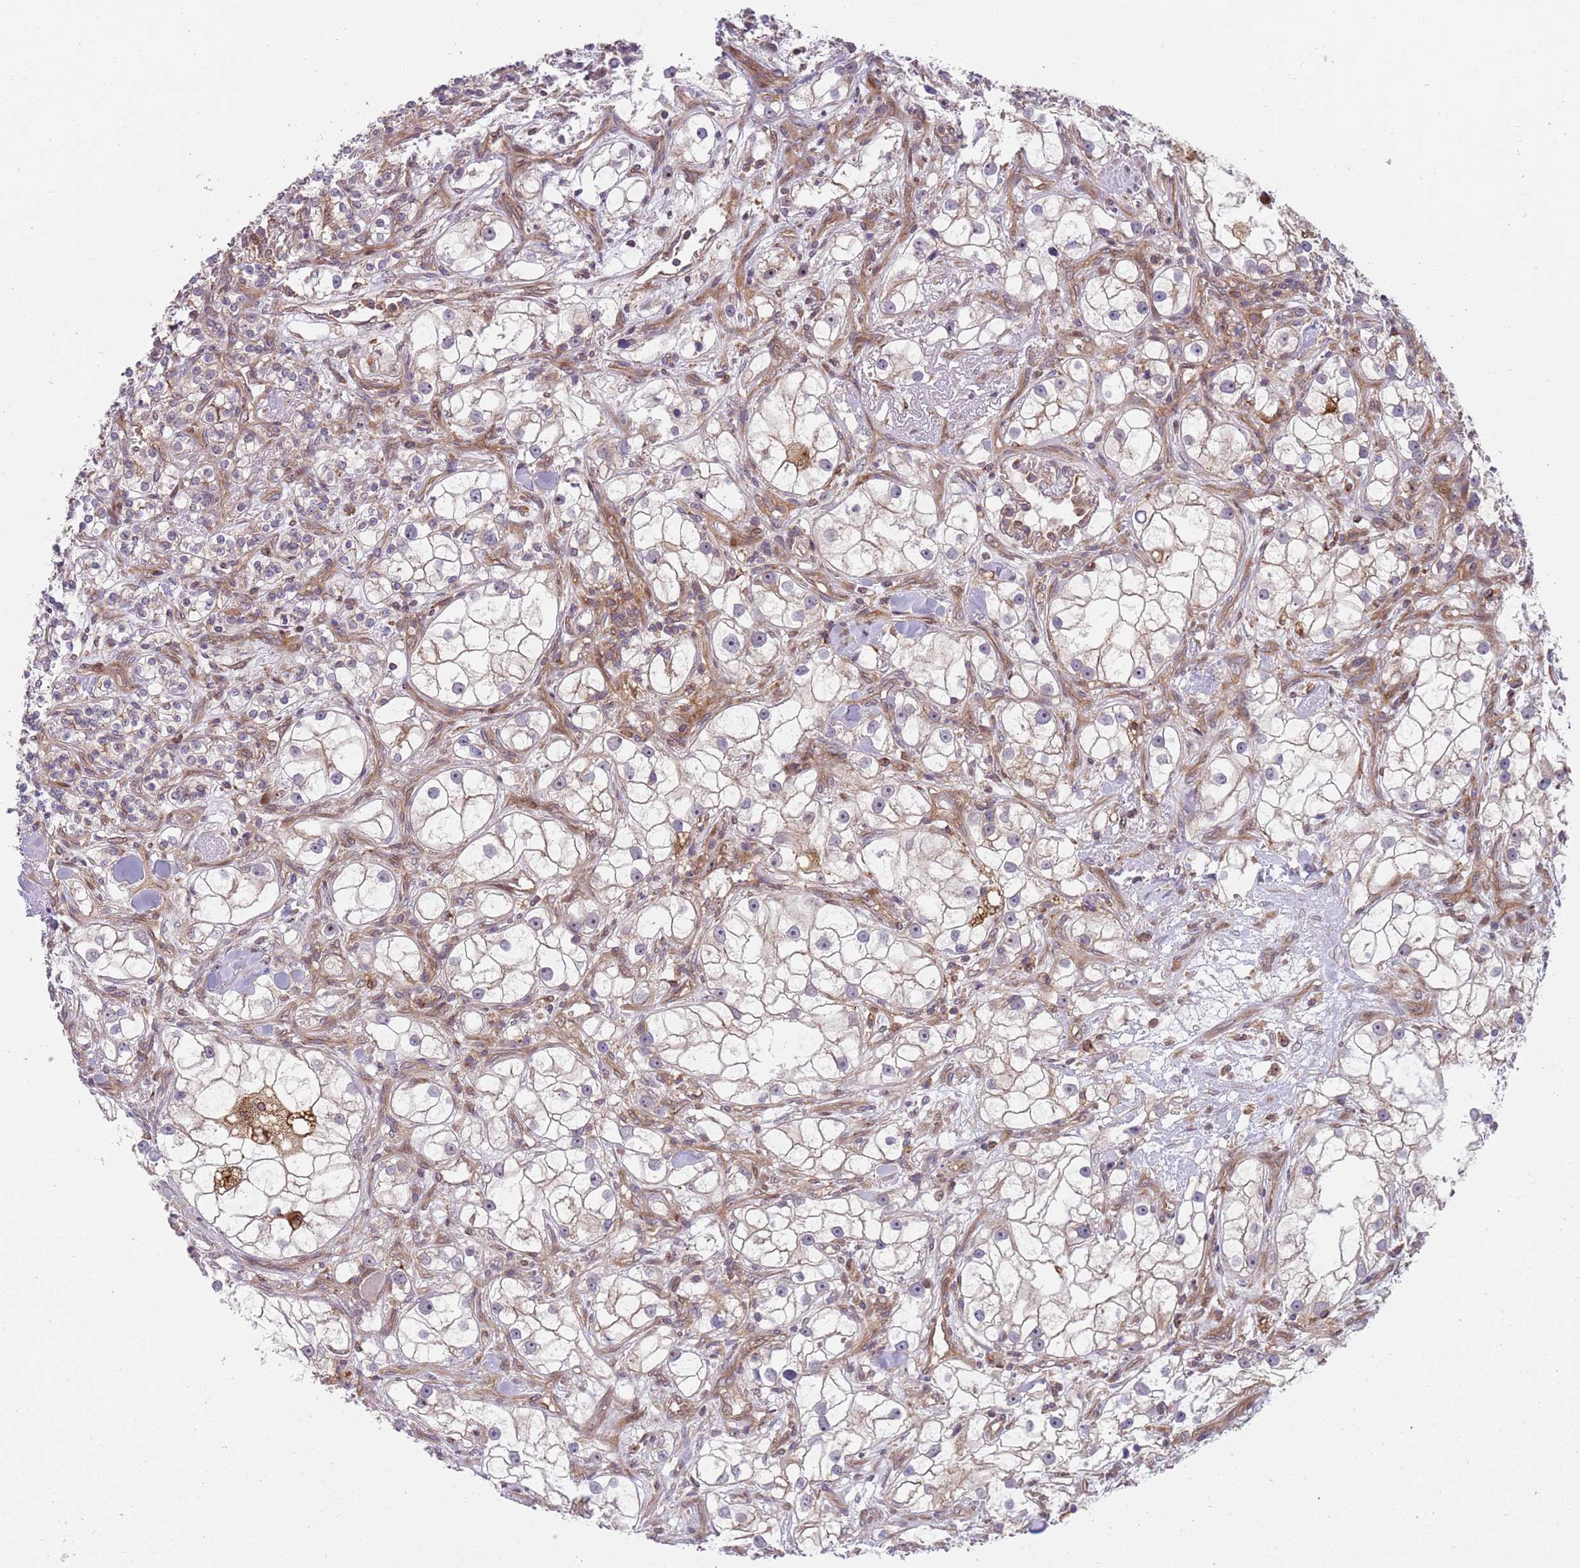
{"staining": {"intensity": "weak", "quantity": "<25%", "location": "cytoplasmic/membranous"}, "tissue": "renal cancer", "cell_type": "Tumor cells", "image_type": "cancer", "snomed": [{"axis": "morphology", "description": "Adenocarcinoma, NOS"}, {"axis": "topography", "description": "Kidney"}], "caption": "A histopathology image of renal cancer stained for a protein exhibits no brown staining in tumor cells. (DAB (3,3'-diaminobenzidine) IHC visualized using brightfield microscopy, high magnification).", "gene": "GGA1", "patient": {"sex": "male", "age": 77}}